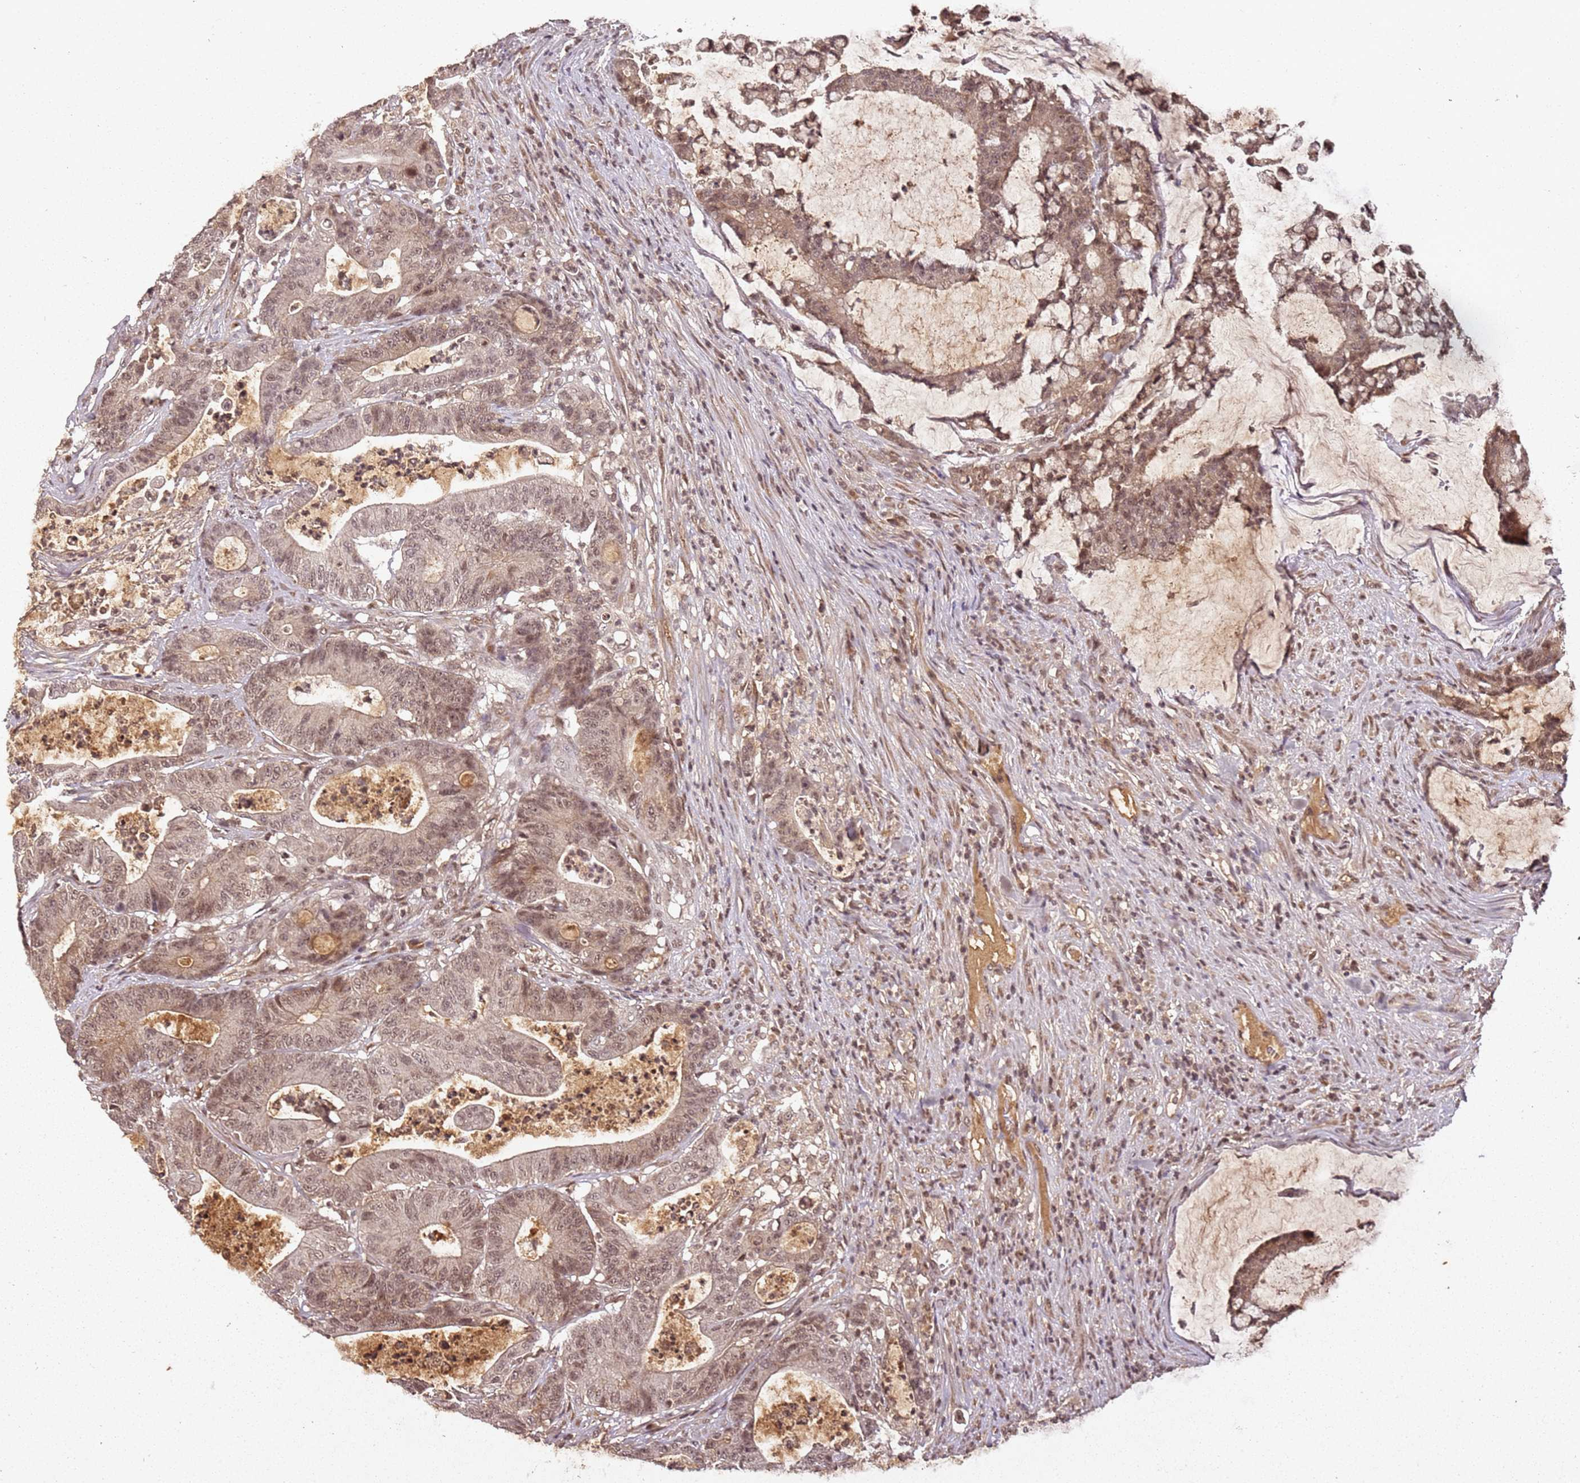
{"staining": {"intensity": "moderate", "quantity": ">75%", "location": "cytoplasmic/membranous,nuclear"}, "tissue": "colorectal cancer", "cell_type": "Tumor cells", "image_type": "cancer", "snomed": [{"axis": "morphology", "description": "Adenocarcinoma, NOS"}, {"axis": "topography", "description": "Colon"}], "caption": "Adenocarcinoma (colorectal) tissue demonstrates moderate cytoplasmic/membranous and nuclear positivity in about >75% of tumor cells, visualized by immunohistochemistry. (Brightfield microscopy of DAB IHC at high magnification).", "gene": "COL1A2", "patient": {"sex": "female", "age": 84}}